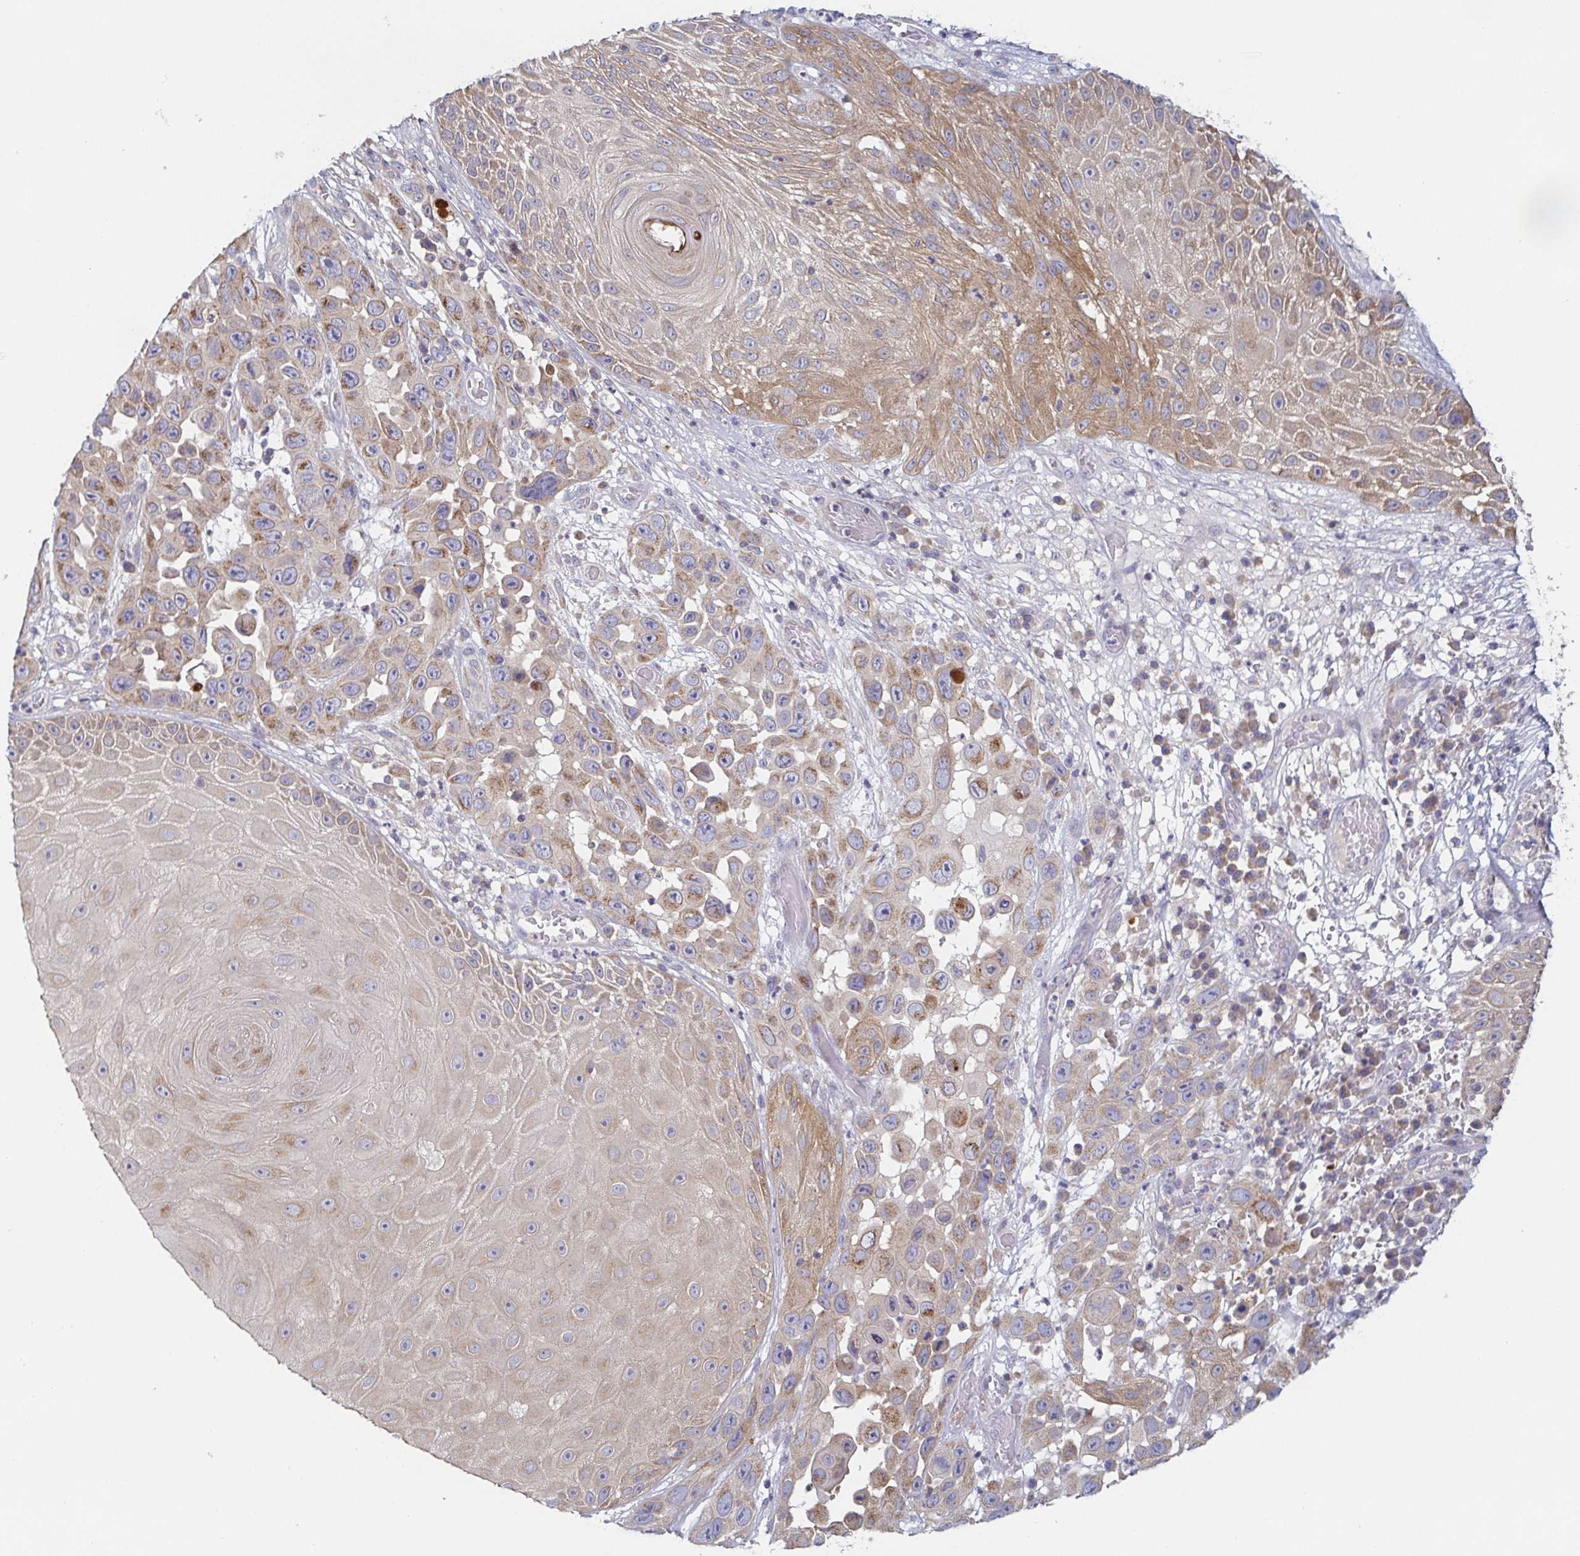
{"staining": {"intensity": "moderate", "quantity": "25%-75%", "location": "cytoplasmic/membranous"}, "tissue": "skin cancer", "cell_type": "Tumor cells", "image_type": "cancer", "snomed": [{"axis": "morphology", "description": "Squamous cell carcinoma, NOS"}, {"axis": "topography", "description": "Skin"}], "caption": "Squamous cell carcinoma (skin) stained for a protein displays moderate cytoplasmic/membranous positivity in tumor cells.", "gene": "TUFT1", "patient": {"sex": "male", "age": 81}}